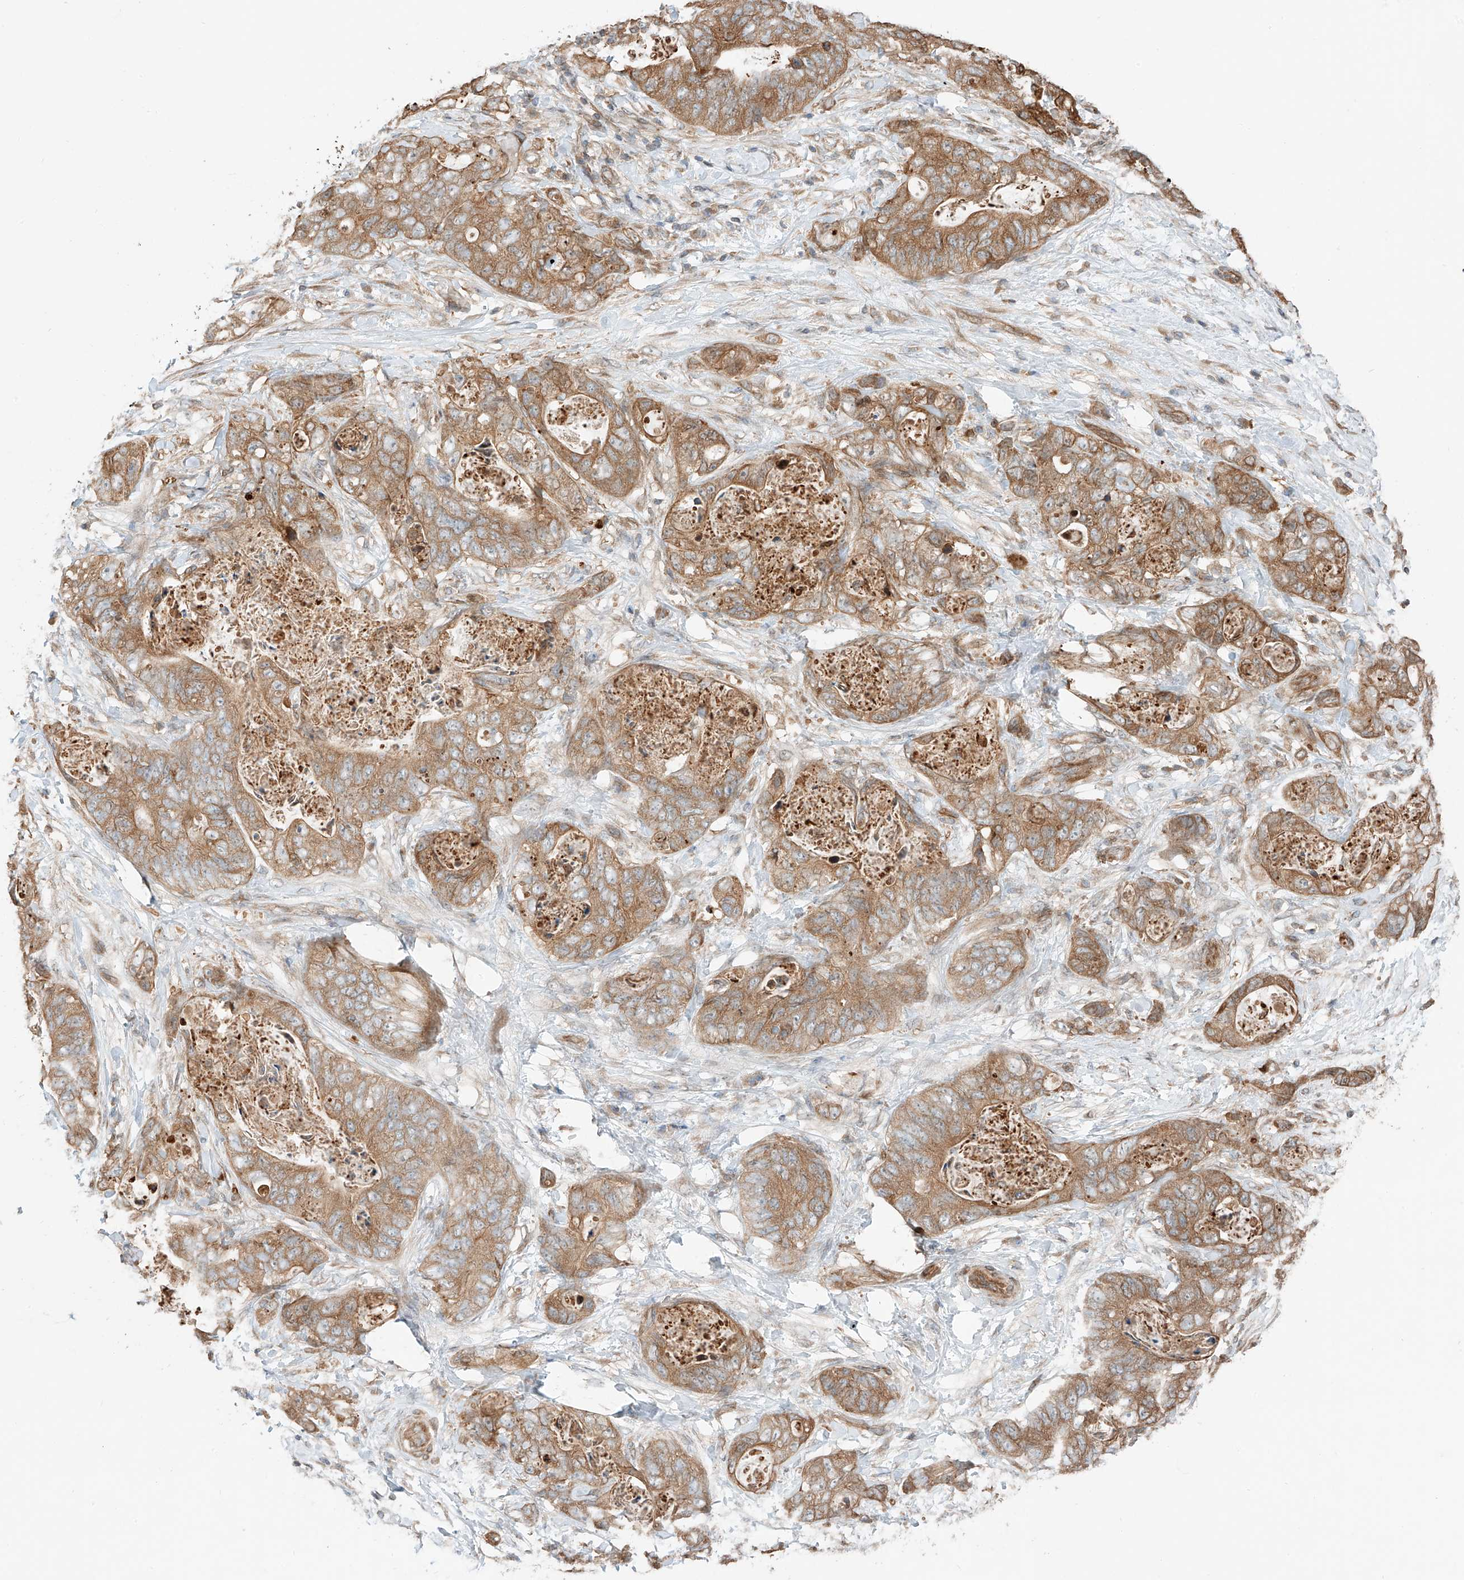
{"staining": {"intensity": "moderate", "quantity": ">75%", "location": "cytoplasmic/membranous"}, "tissue": "stomach cancer", "cell_type": "Tumor cells", "image_type": "cancer", "snomed": [{"axis": "morphology", "description": "Adenocarcinoma, NOS"}, {"axis": "topography", "description": "Stomach"}], "caption": "Moderate cytoplasmic/membranous expression is identified in about >75% of tumor cells in stomach cancer.", "gene": "CEP162", "patient": {"sex": "female", "age": 89}}